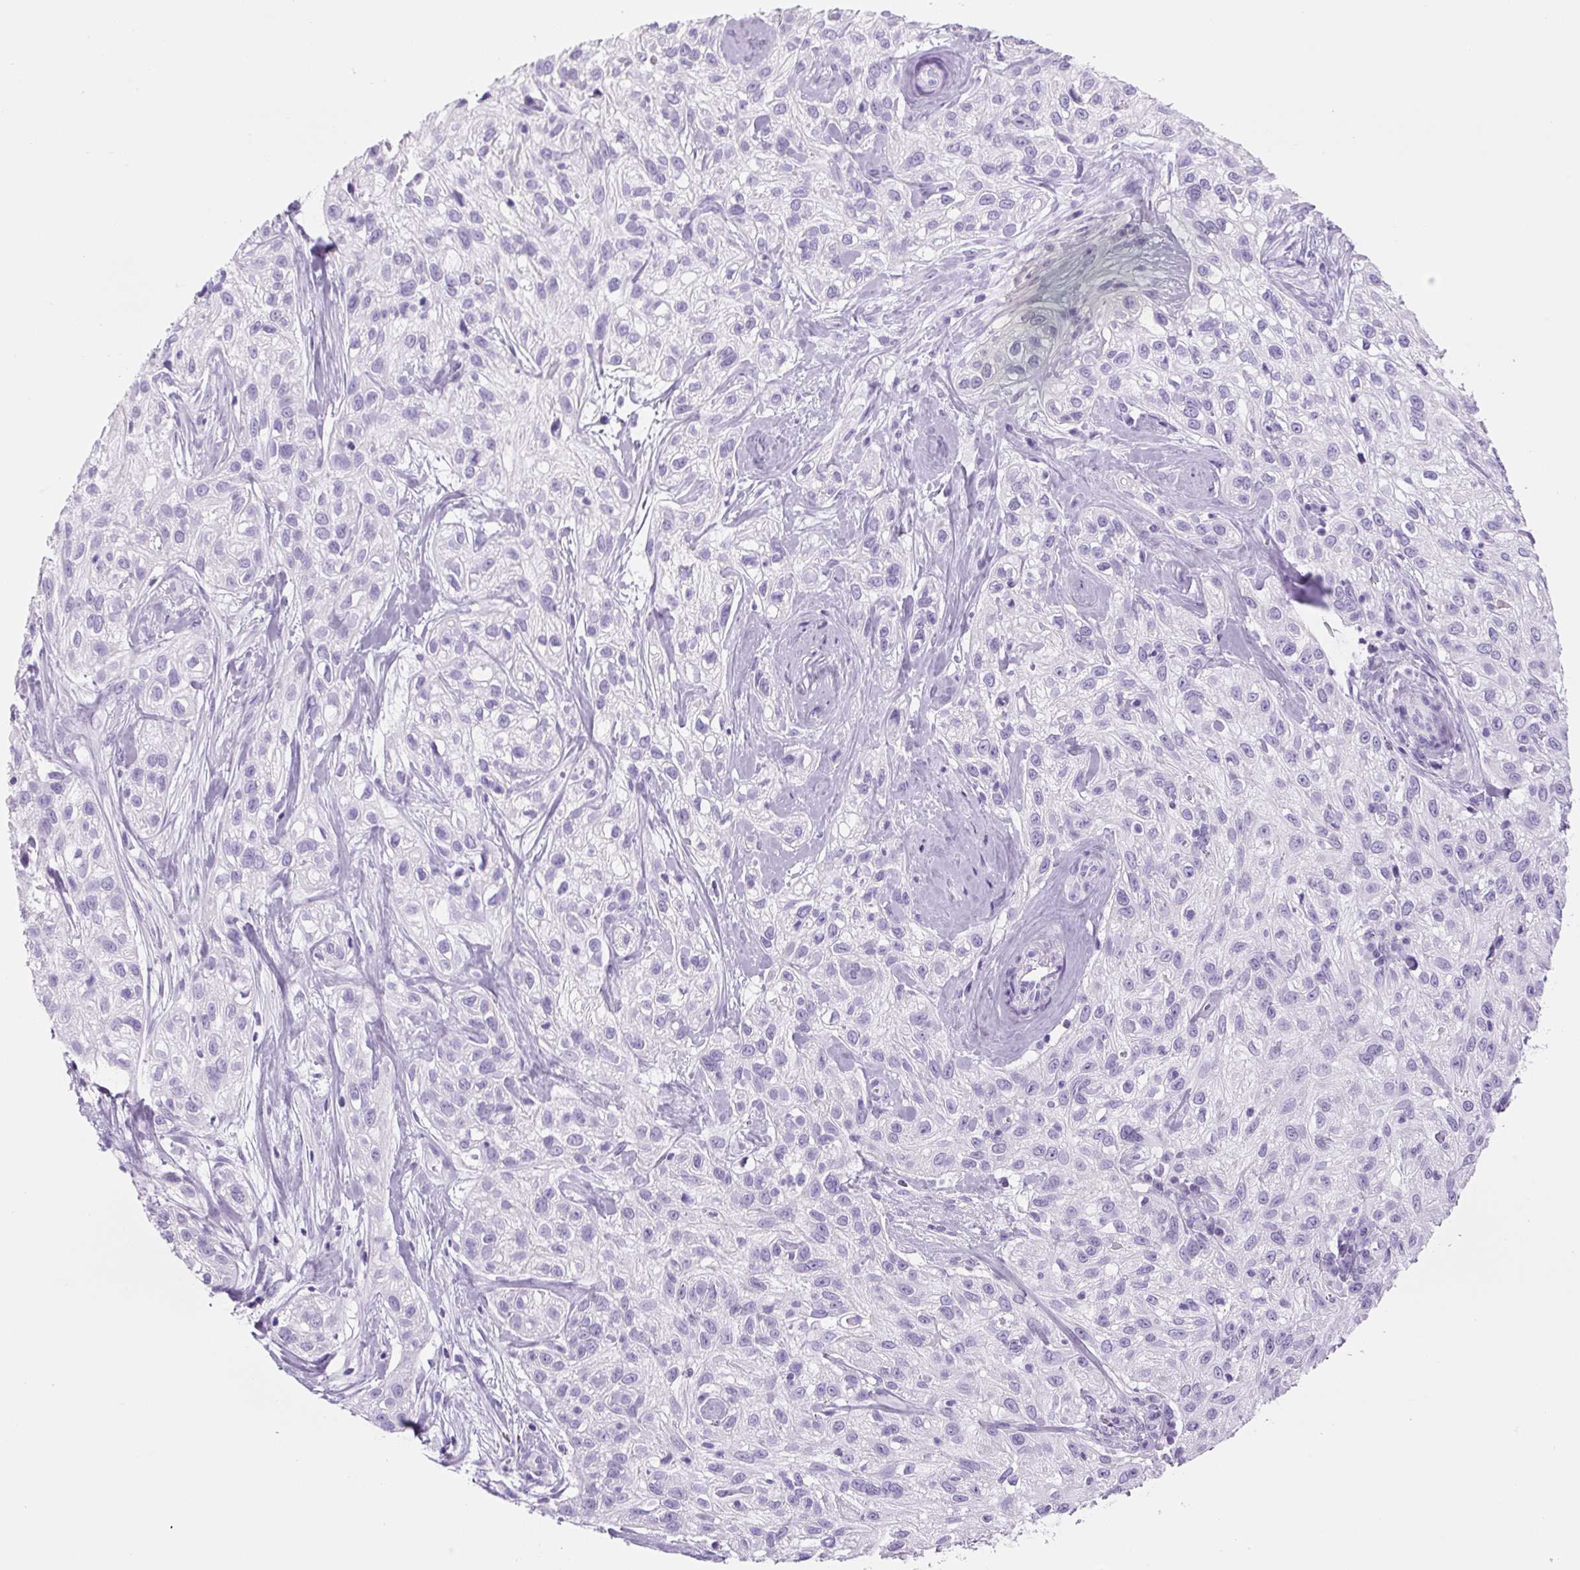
{"staining": {"intensity": "negative", "quantity": "none", "location": "none"}, "tissue": "skin cancer", "cell_type": "Tumor cells", "image_type": "cancer", "snomed": [{"axis": "morphology", "description": "Squamous cell carcinoma, NOS"}, {"axis": "topography", "description": "Skin"}], "caption": "The photomicrograph shows no staining of tumor cells in skin cancer (squamous cell carcinoma).", "gene": "YIF1B", "patient": {"sex": "male", "age": 82}}